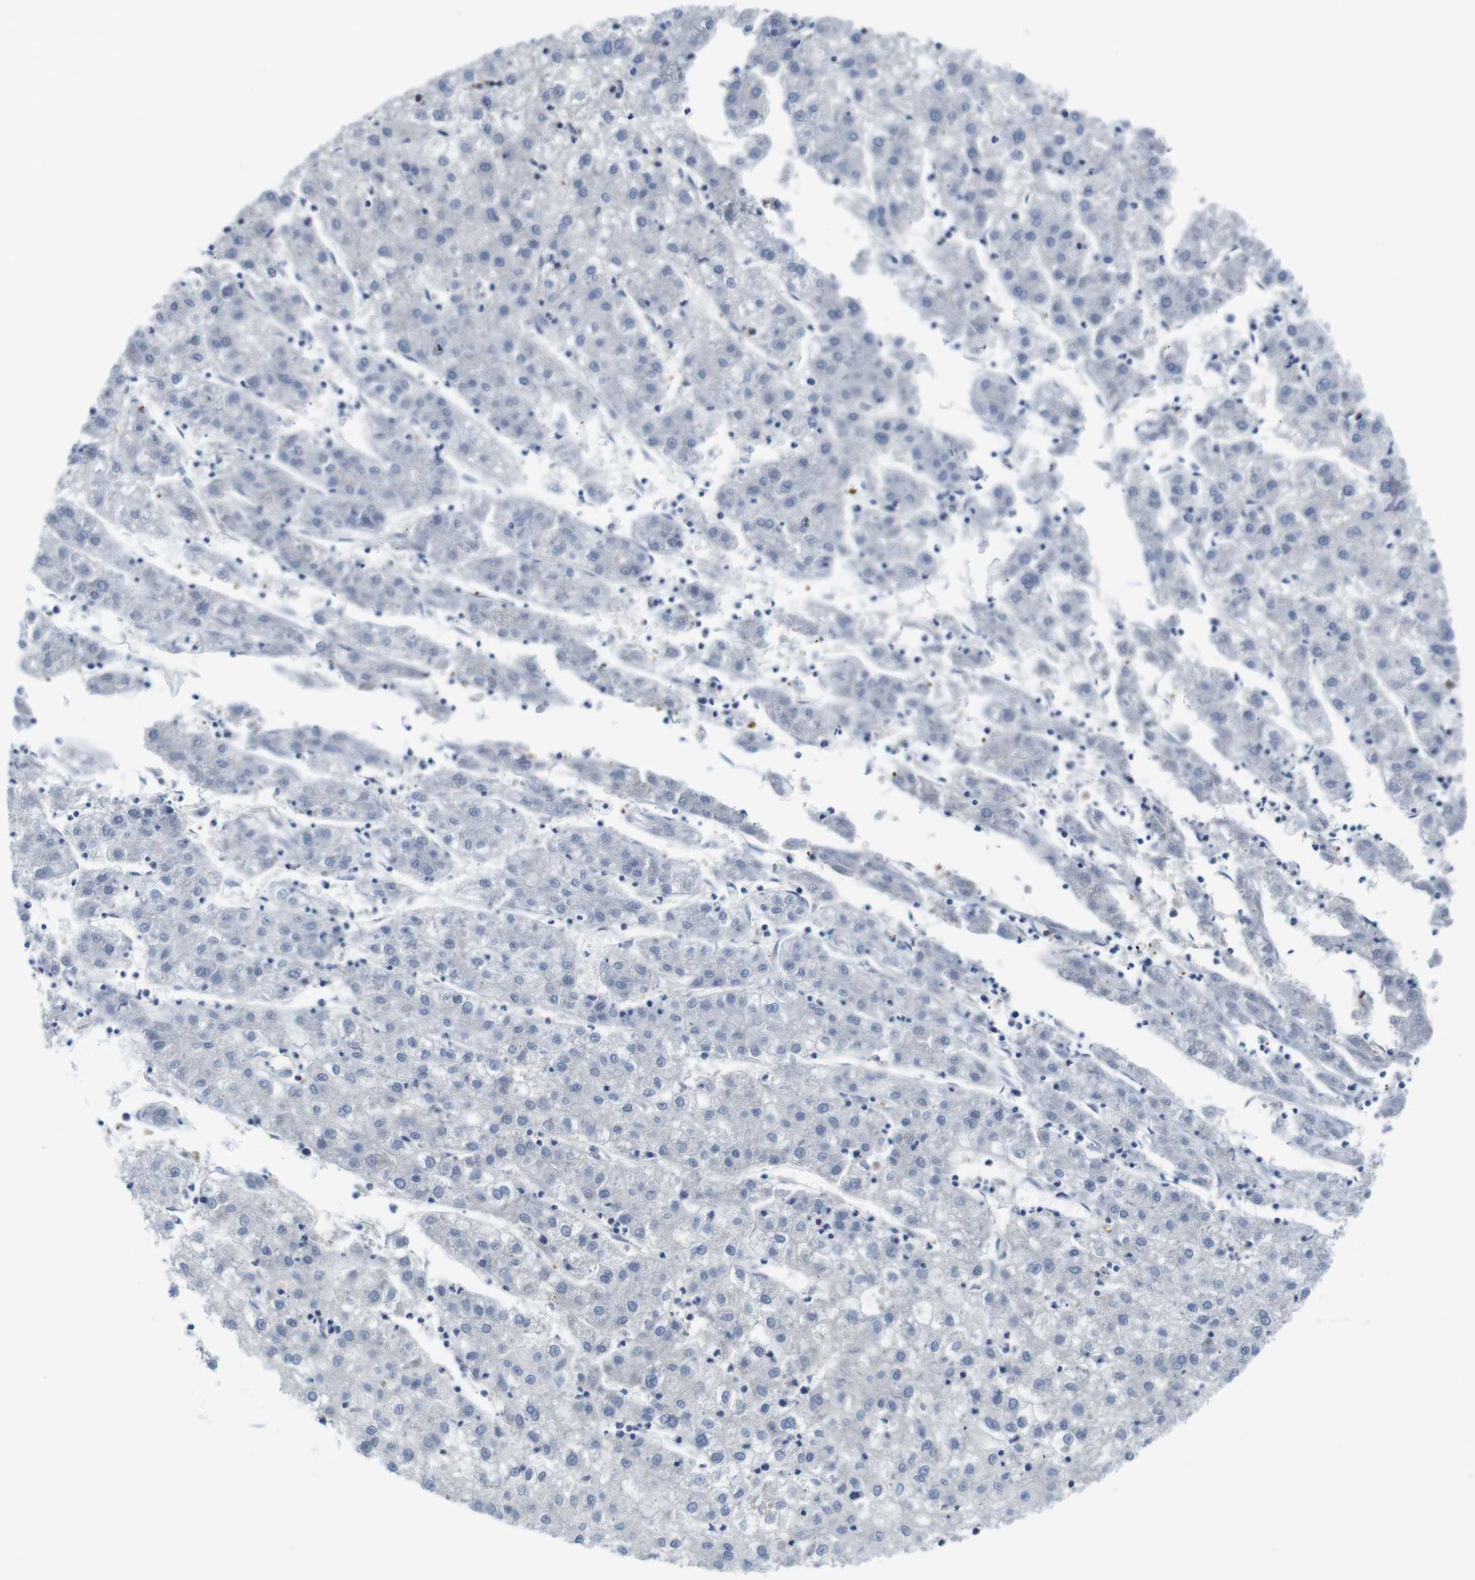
{"staining": {"intensity": "negative", "quantity": "none", "location": "none"}, "tissue": "liver cancer", "cell_type": "Tumor cells", "image_type": "cancer", "snomed": [{"axis": "morphology", "description": "Carcinoma, Hepatocellular, NOS"}, {"axis": "topography", "description": "Liver"}], "caption": "Image shows no protein positivity in tumor cells of liver cancer tissue.", "gene": "HERPUD2", "patient": {"sex": "male", "age": 72}}